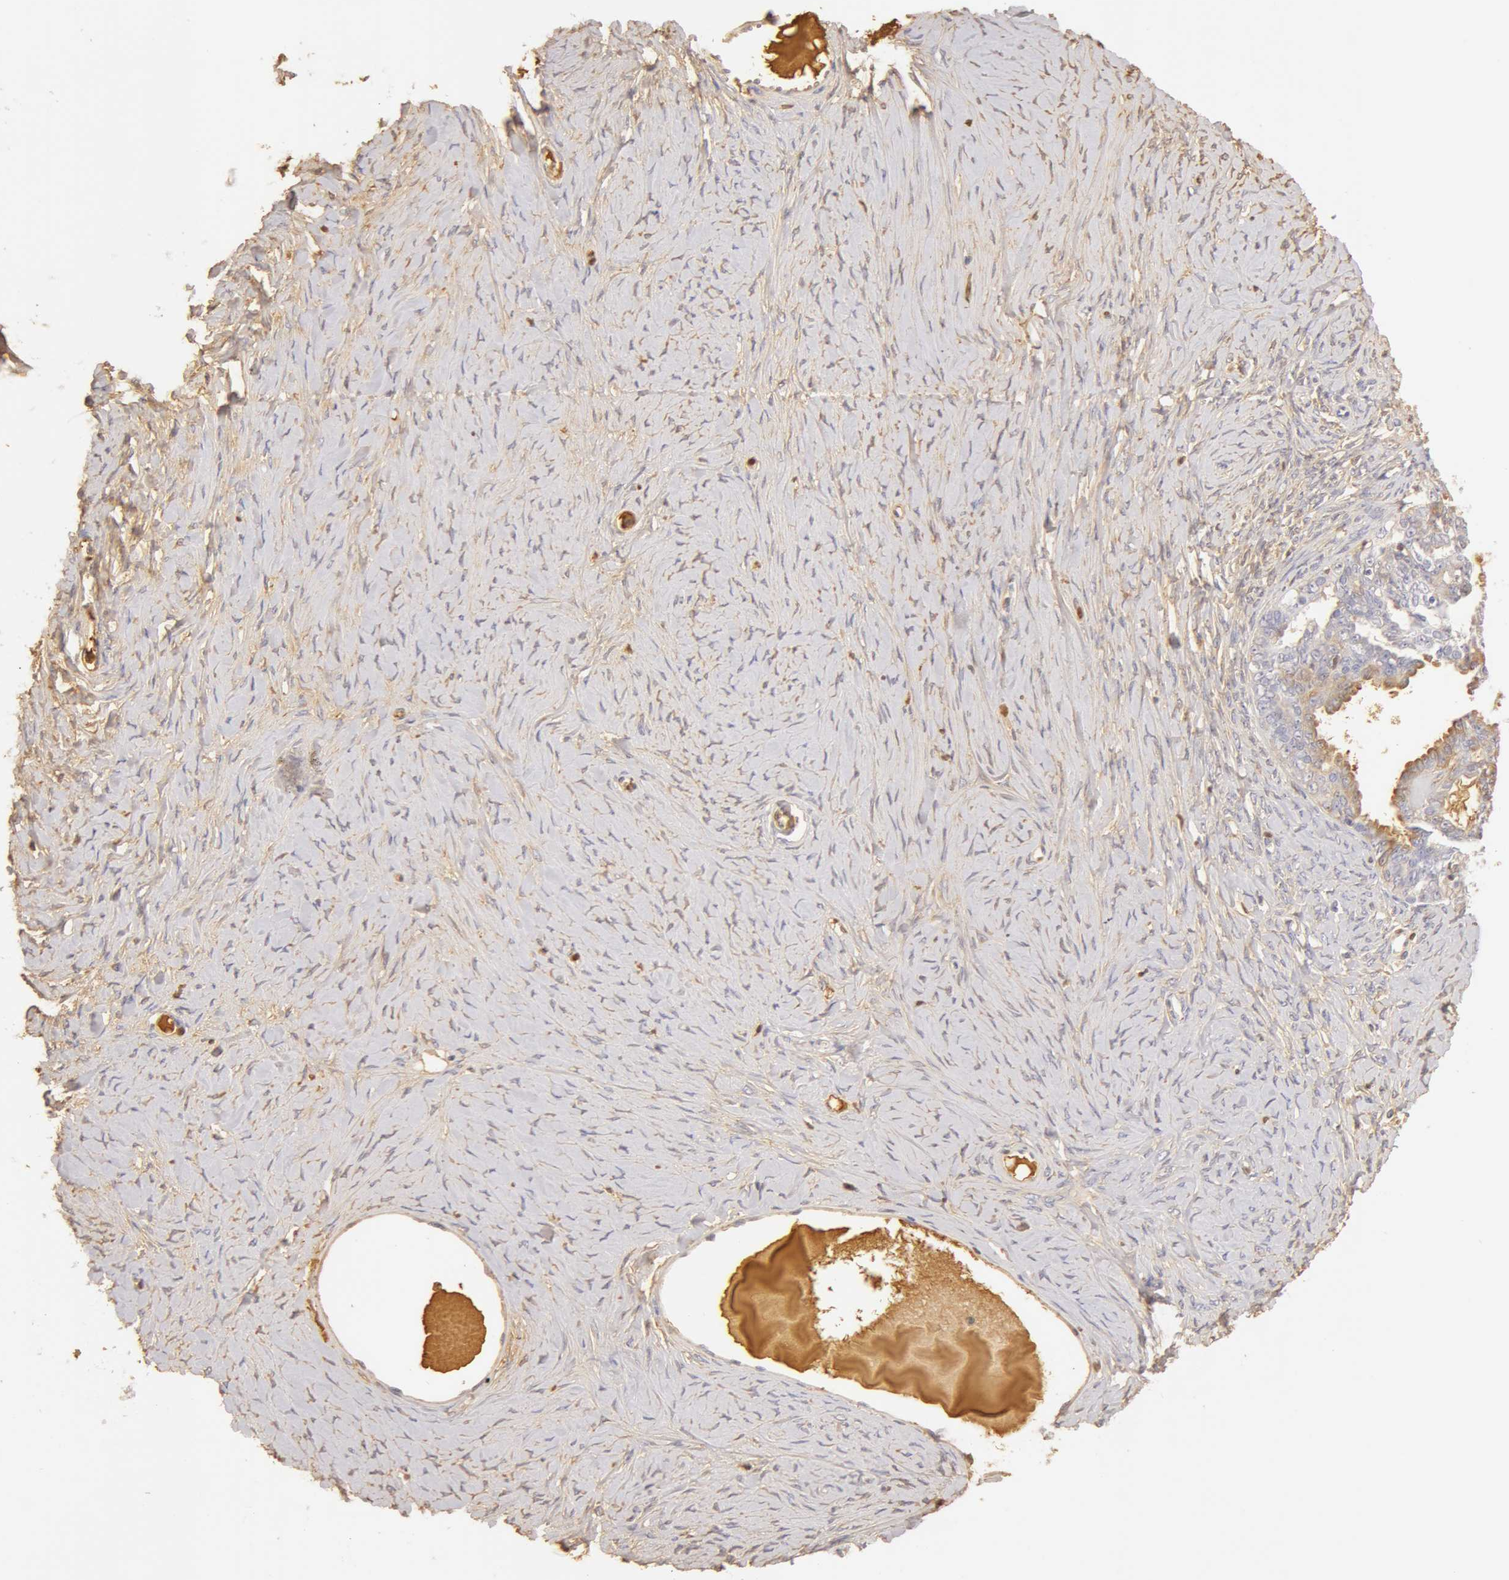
{"staining": {"intensity": "moderate", "quantity": ">75%", "location": "cytoplasmic/membranous"}, "tissue": "ovarian cancer", "cell_type": "Tumor cells", "image_type": "cancer", "snomed": [{"axis": "morphology", "description": "Cystadenocarcinoma, serous, NOS"}, {"axis": "topography", "description": "Ovary"}], "caption": "There is medium levels of moderate cytoplasmic/membranous staining in tumor cells of serous cystadenocarcinoma (ovarian), as demonstrated by immunohistochemical staining (brown color).", "gene": "TF", "patient": {"sex": "female", "age": 71}}